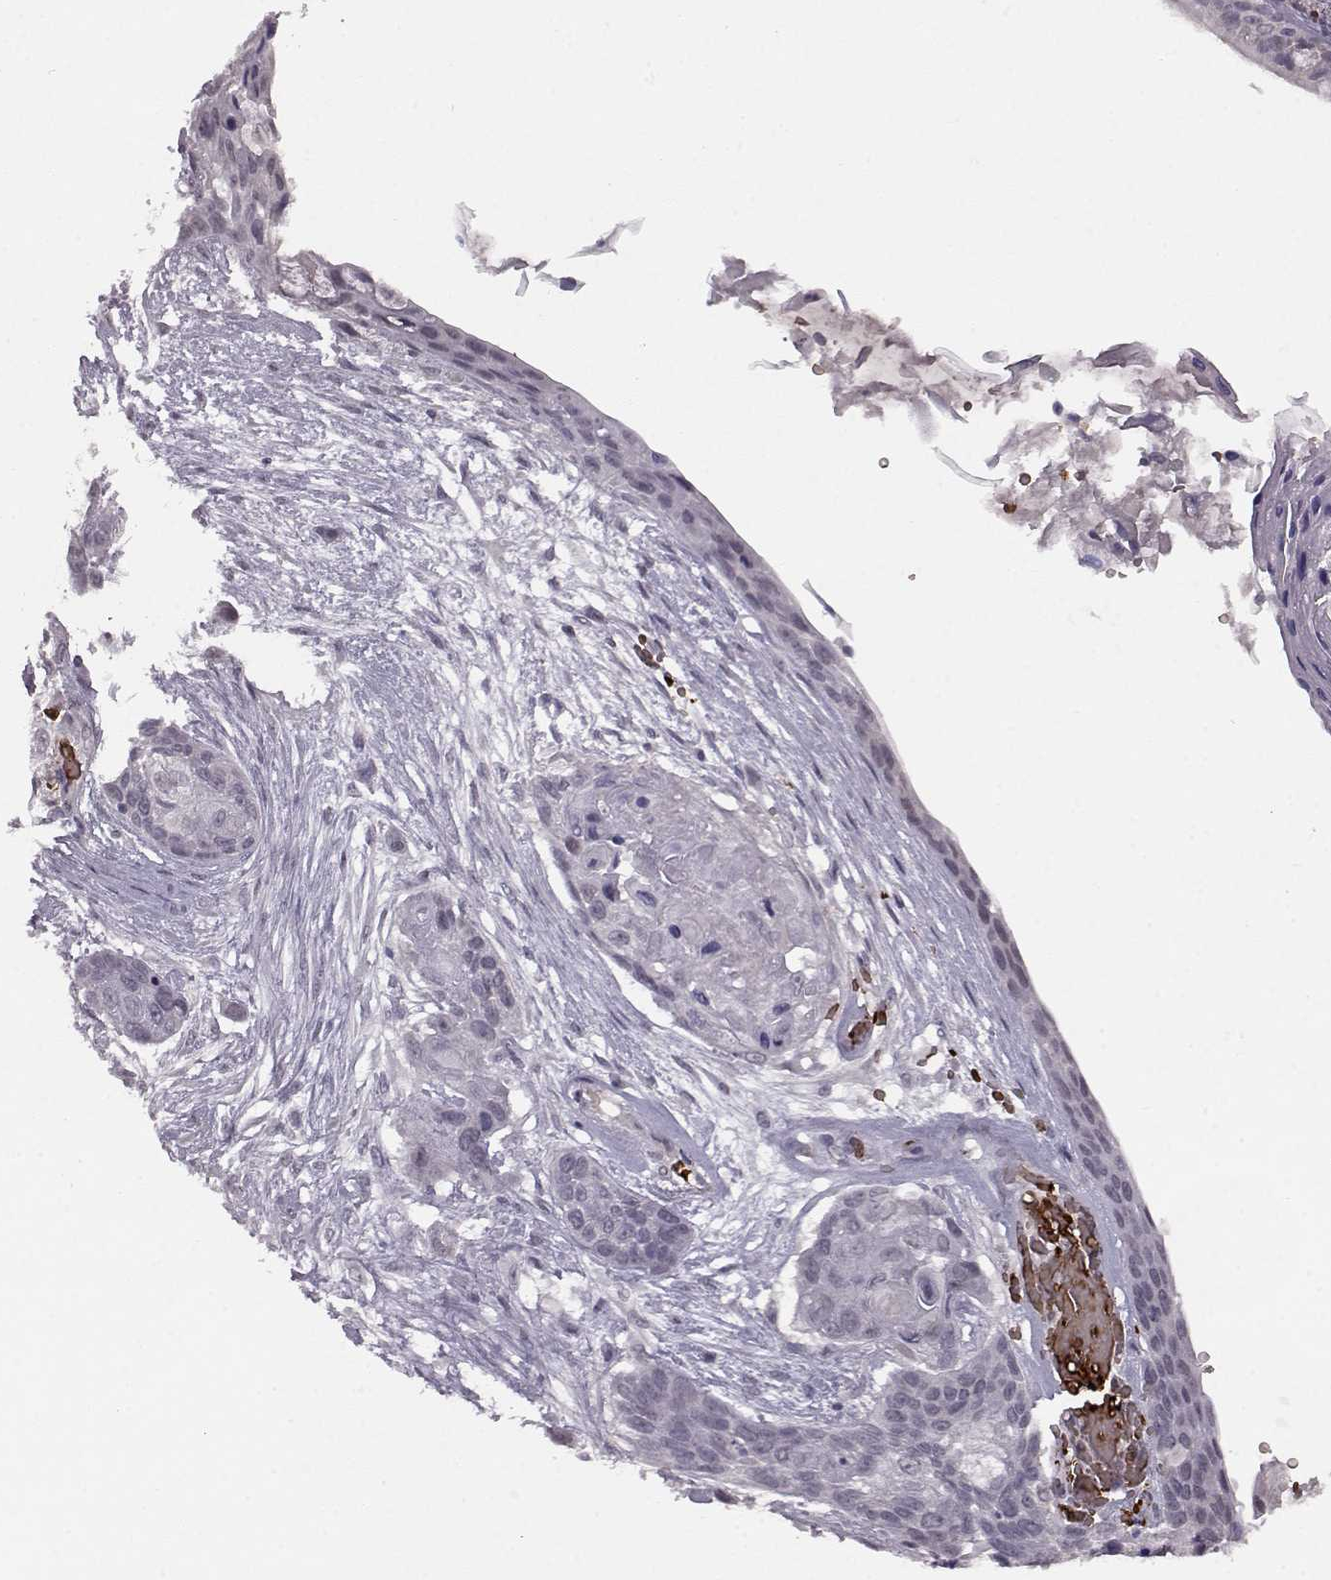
{"staining": {"intensity": "negative", "quantity": "none", "location": "none"}, "tissue": "lung cancer", "cell_type": "Tumor cells", "image_type": "cancer", "snomed": [{"axis": "morphology", "description": "Squamous cell carcinoma, NOS"}, {"axis": "topography", "description": "Lung"}], "caption": "IHC of human lung cancer exhibits no positivity in tumor cells.", "gene": "PROP1", "patient": {"sex": "male", "age": 69}}